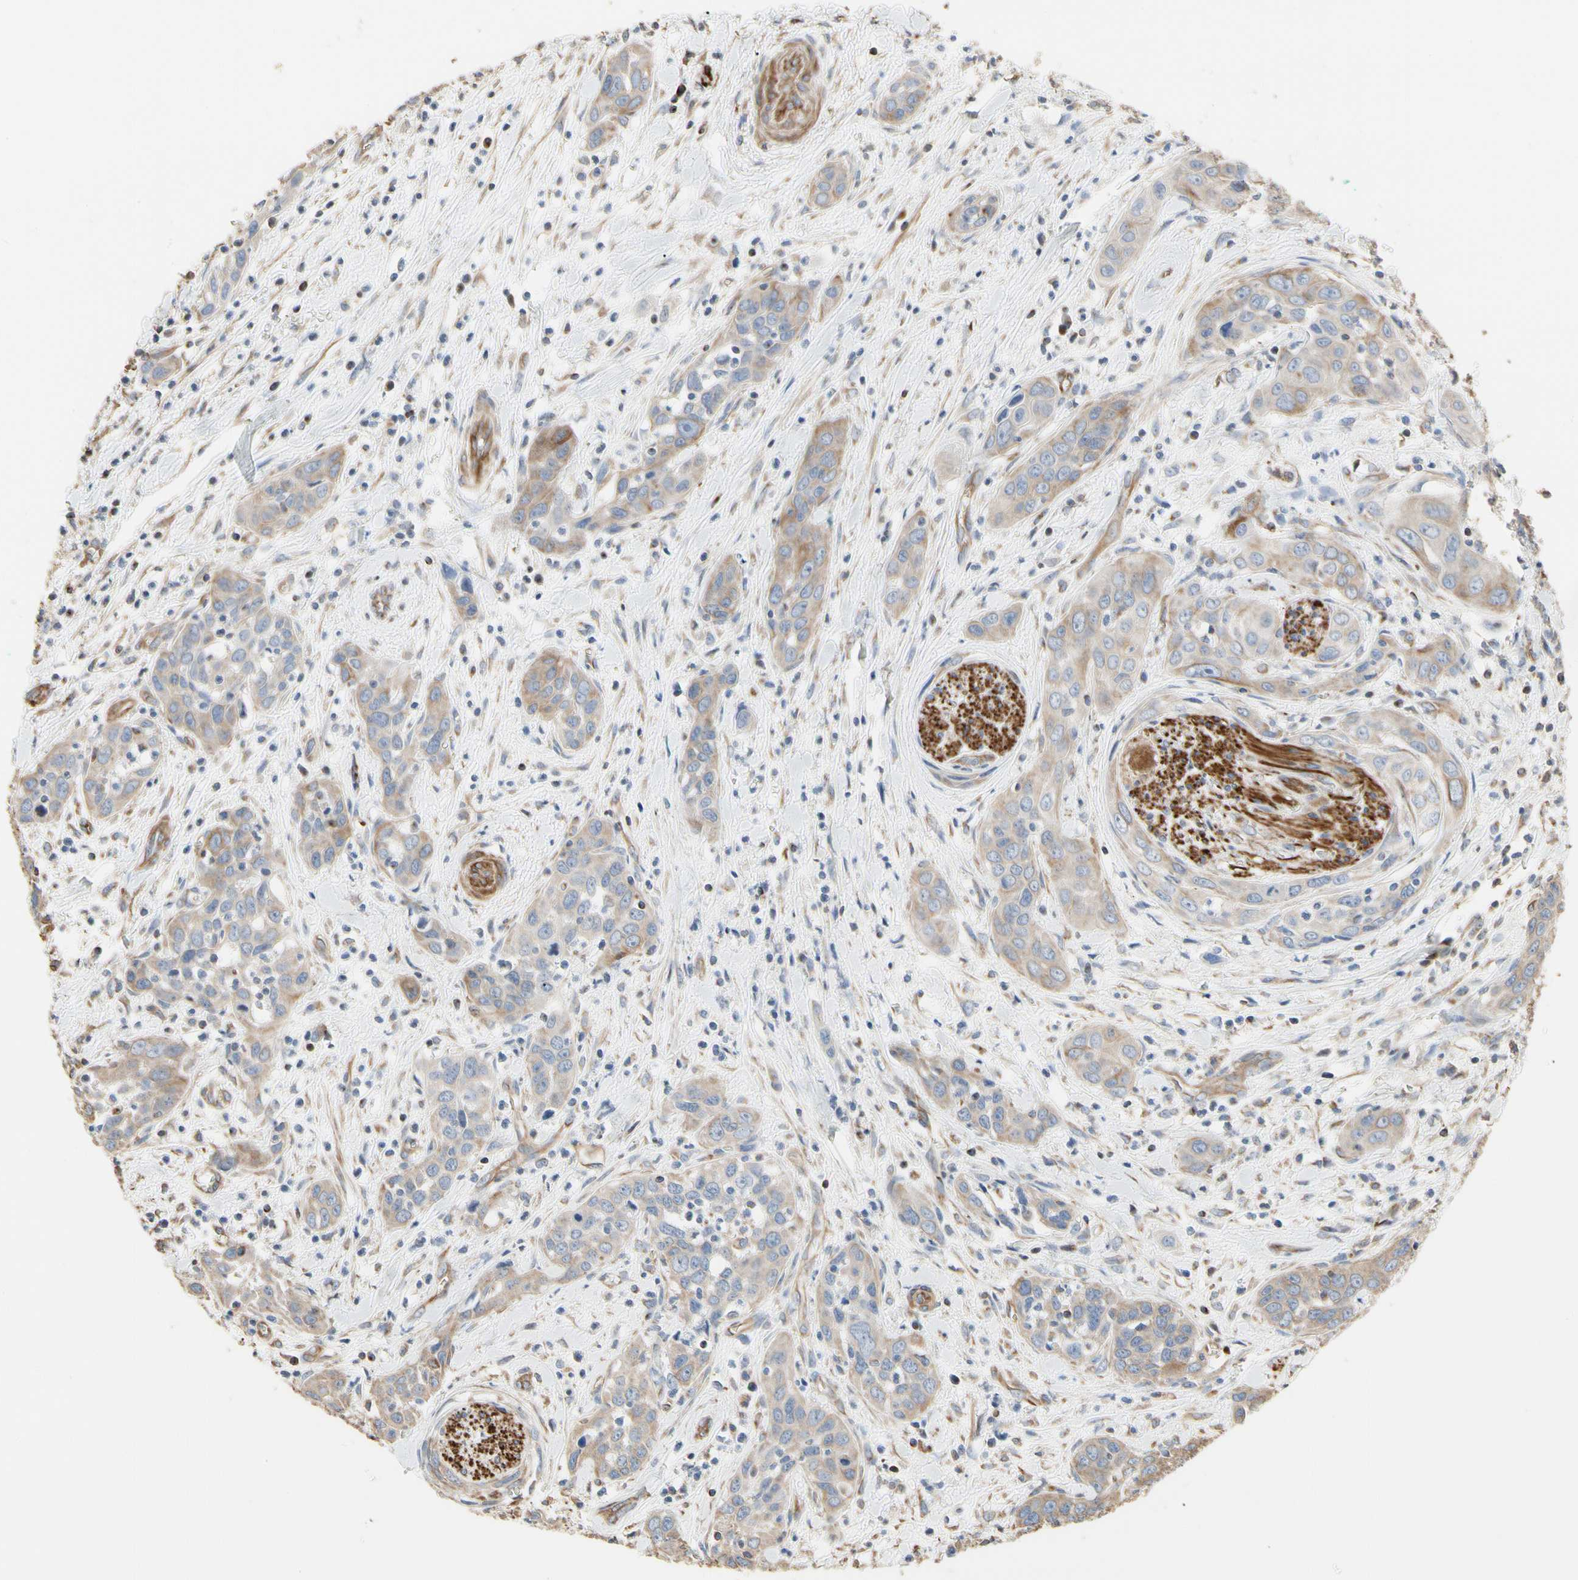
{"staining": {"intensity": "negative", "quantity": "none", "location": "none"}, "tissue": "head and neck cancer", "cell_type": "Tumor cells", "image_type": "cancer", "snomed": [{"axis": "morphology", "description": "Squamous cell carcinoma, NOS"}, {"axis": "topography", "description": "Oral tissue"}, {"axis": "topography", "description": "Head-Neck"}], "caption": "Tumor cells are negative for protein expression in human head and neck cancer (squamous cell carcinoma).", "gene": "TUBA1A", "patient": {"sex": "female", "age": 50}}